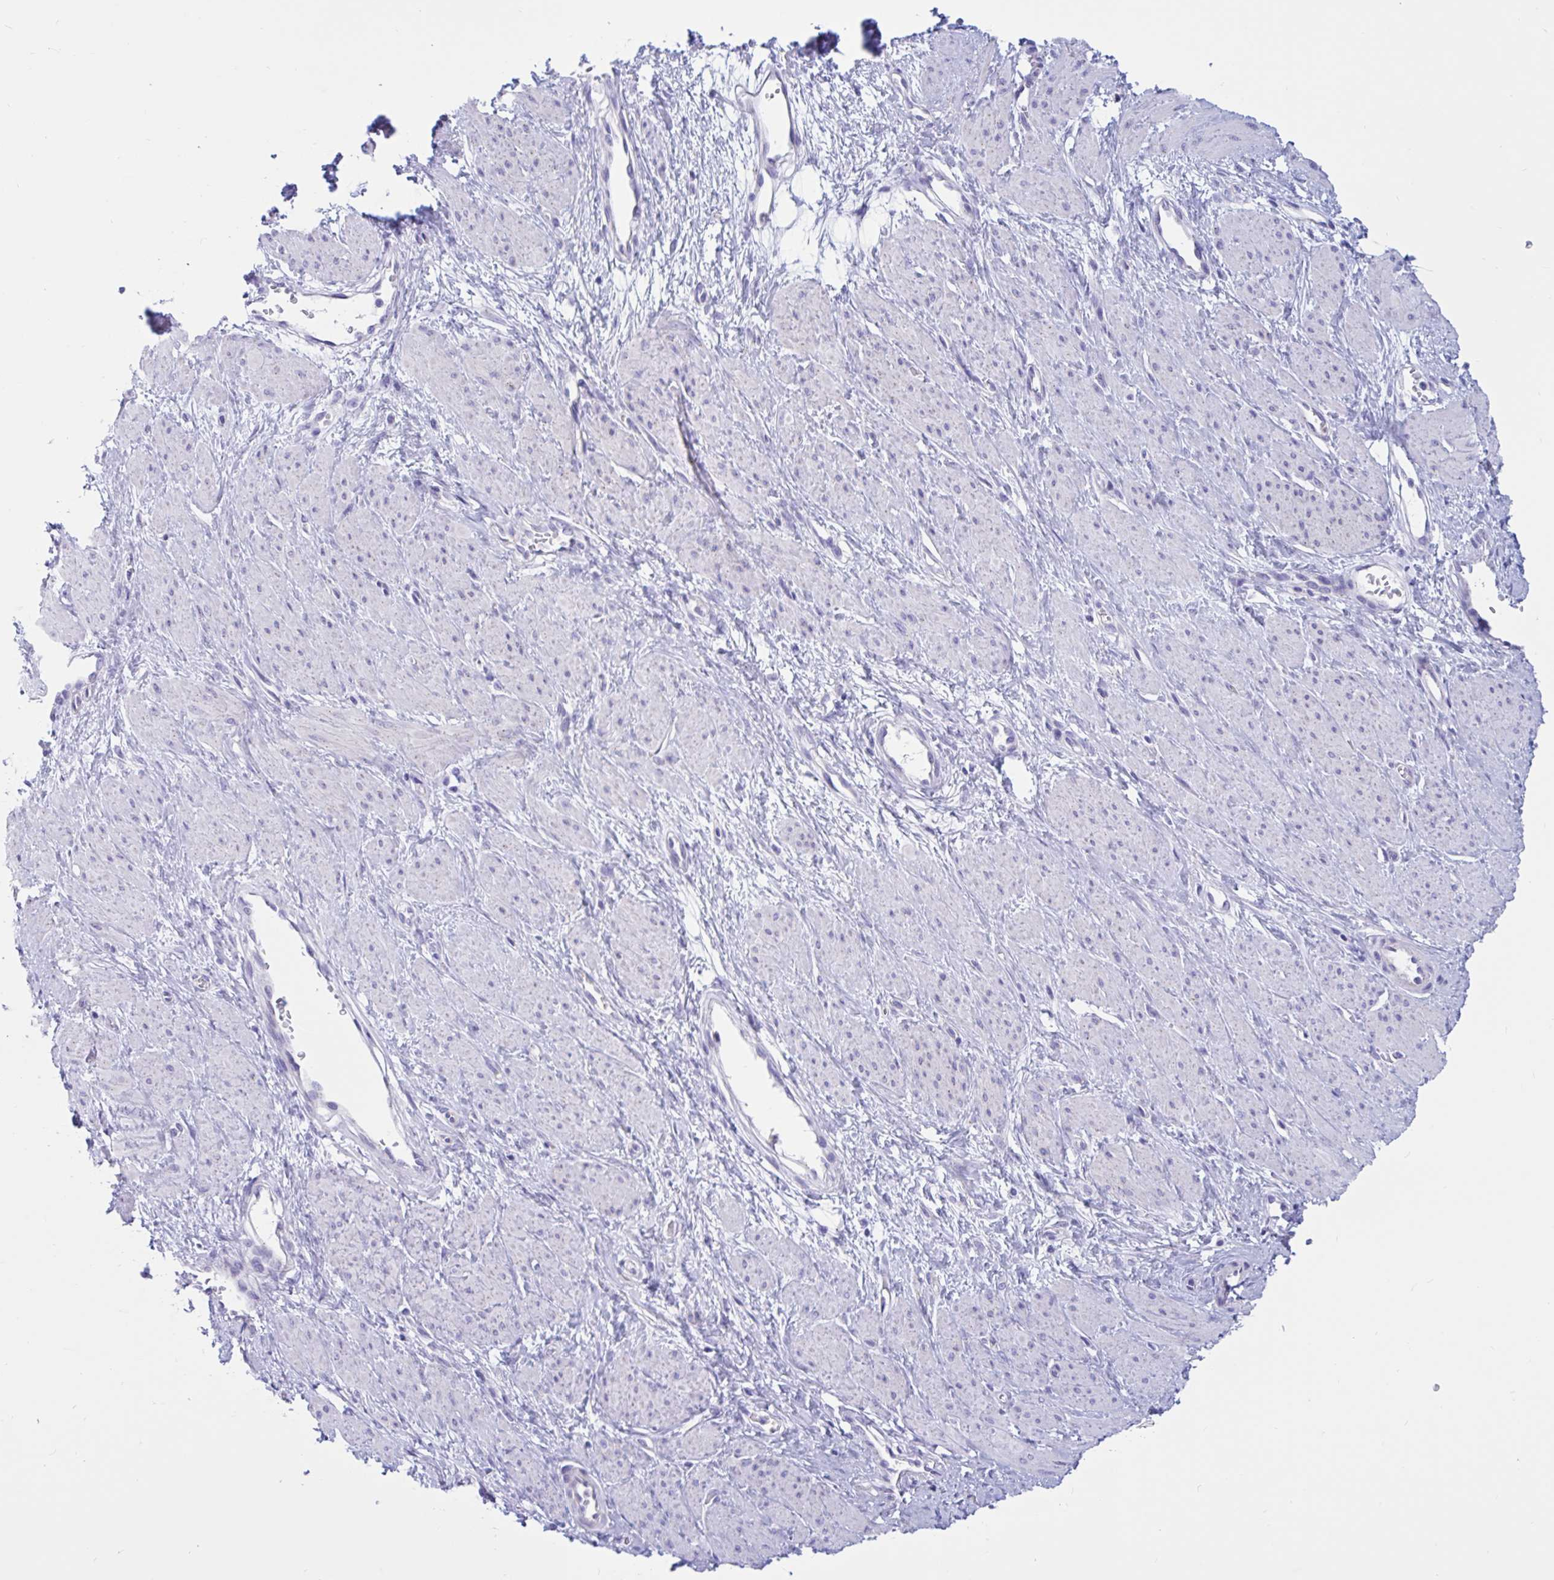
{"staining": {"intensity": "negative", "quantity": "none", "location": "none"}, "tissue": "smooth muscle", "cell_type": "Smooth muscle cells", "image_type": "normal", "snomed": [{"axis": "morphology", "description": "Normal tissue, NOS"}, {"axis": "topography", "description": "Smooth muscle"}, {"axis": "topography", "description": "Uterus"}], "caption": "Protein analysis of benign smooth muscle shows no significant positivity in smooth muscle cells. The staining was performed using DAB to visualize the protein expression in brown, while the nuclei were stained in blue with hematoxylin (Magnification: 20x).", "gene": "RNASE3", "patient": {"sex": "female", "age": 39}}